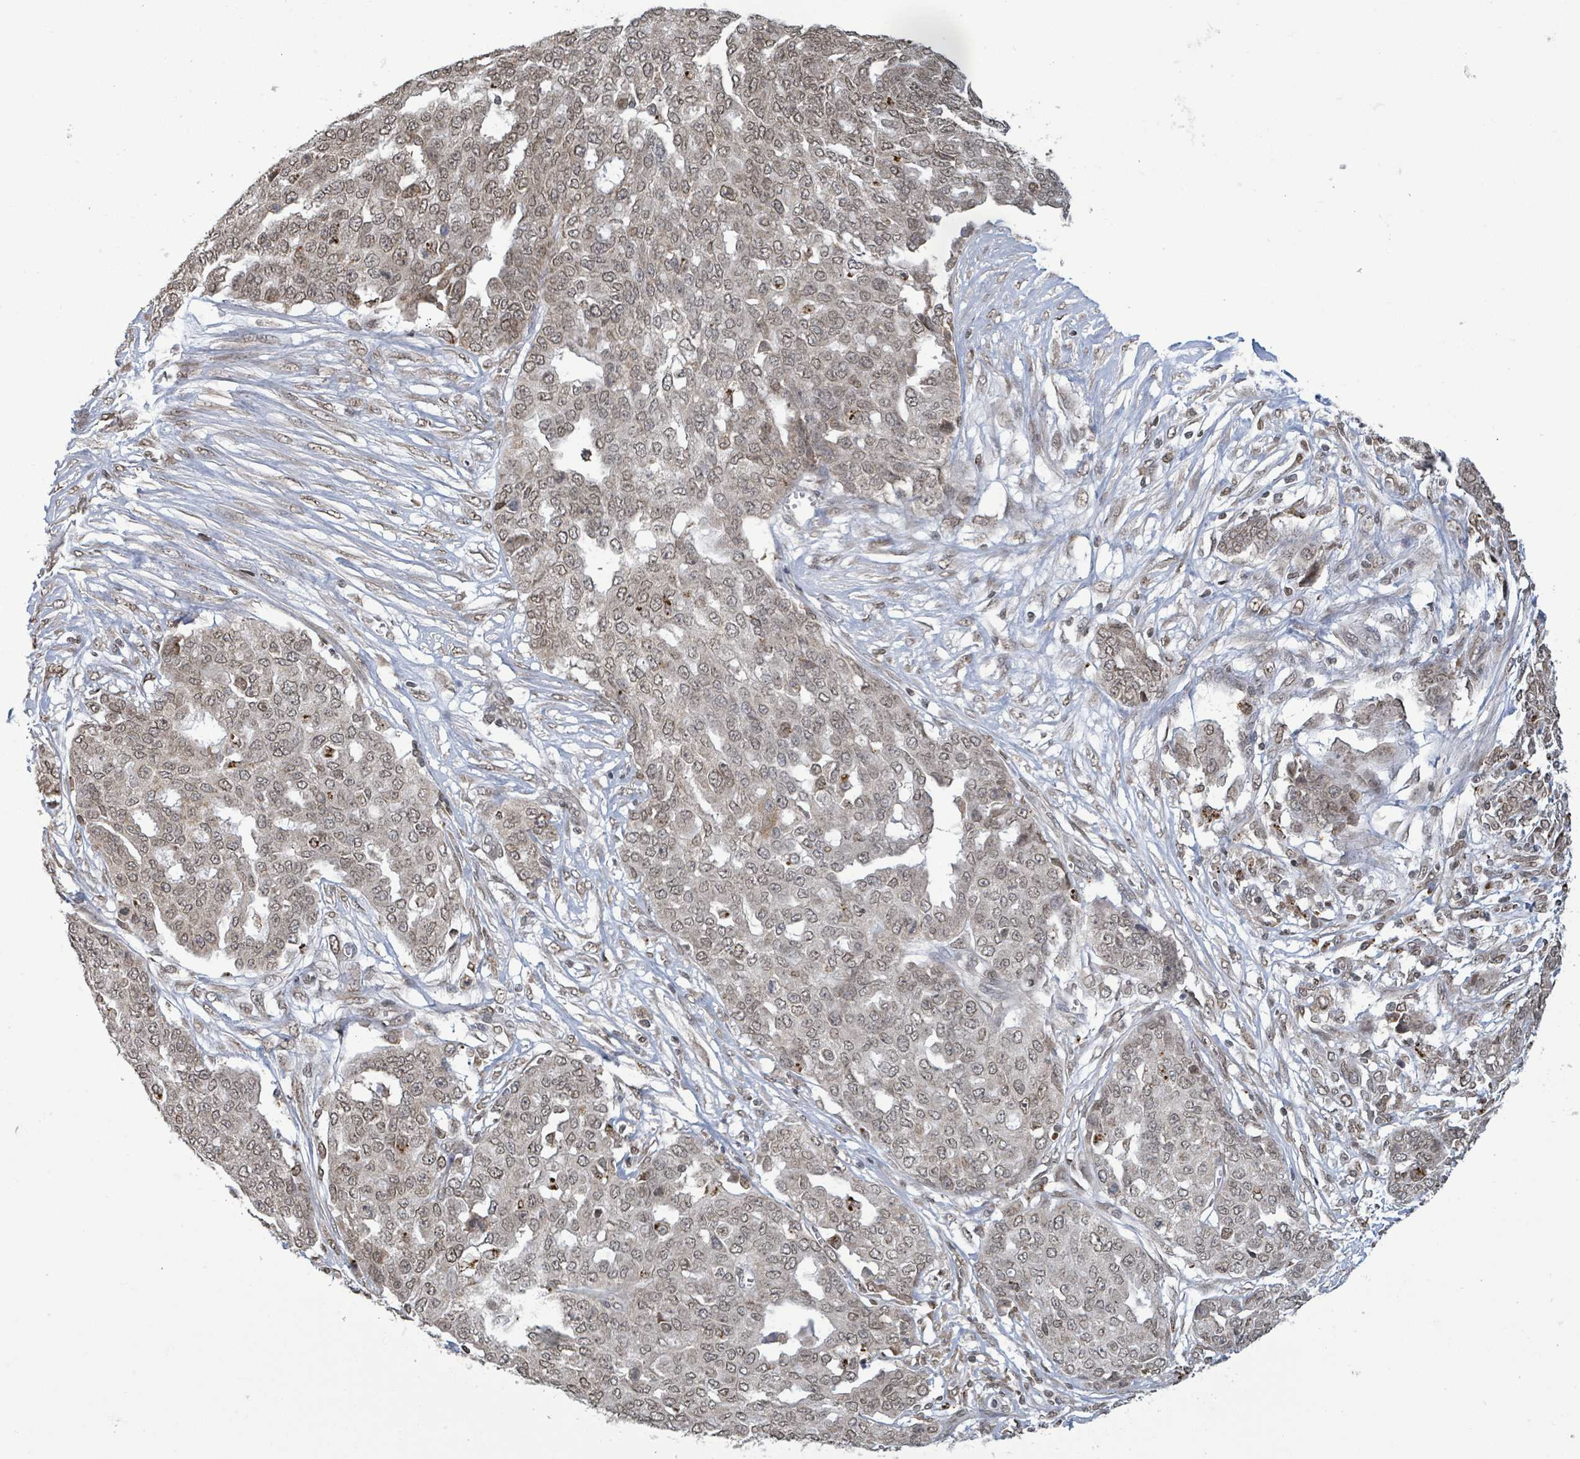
{"staining": {"intensity": "weak", "quantity": ">75%", "location": "nuclear"}, "tissue": "ovarian cancer", "cell_type": "Tumor cells", "image_type": "cancer", "snomed": [{"axis": "morphology", "description": "Cystadenocarcinoma, serous, NOS"}, {"axis": "topography", "description": "Soft tissue"}, {"axis": "topography", "description": "Ovary"}], "caption": "Human serous cystadenocarcinoma (ovarian) stained with a brown dye shows weak nuclear positive expression in approximately >75% of tumor cells.", "gene": "SBF2", "patient": {"sex": "female", "age": 57}}